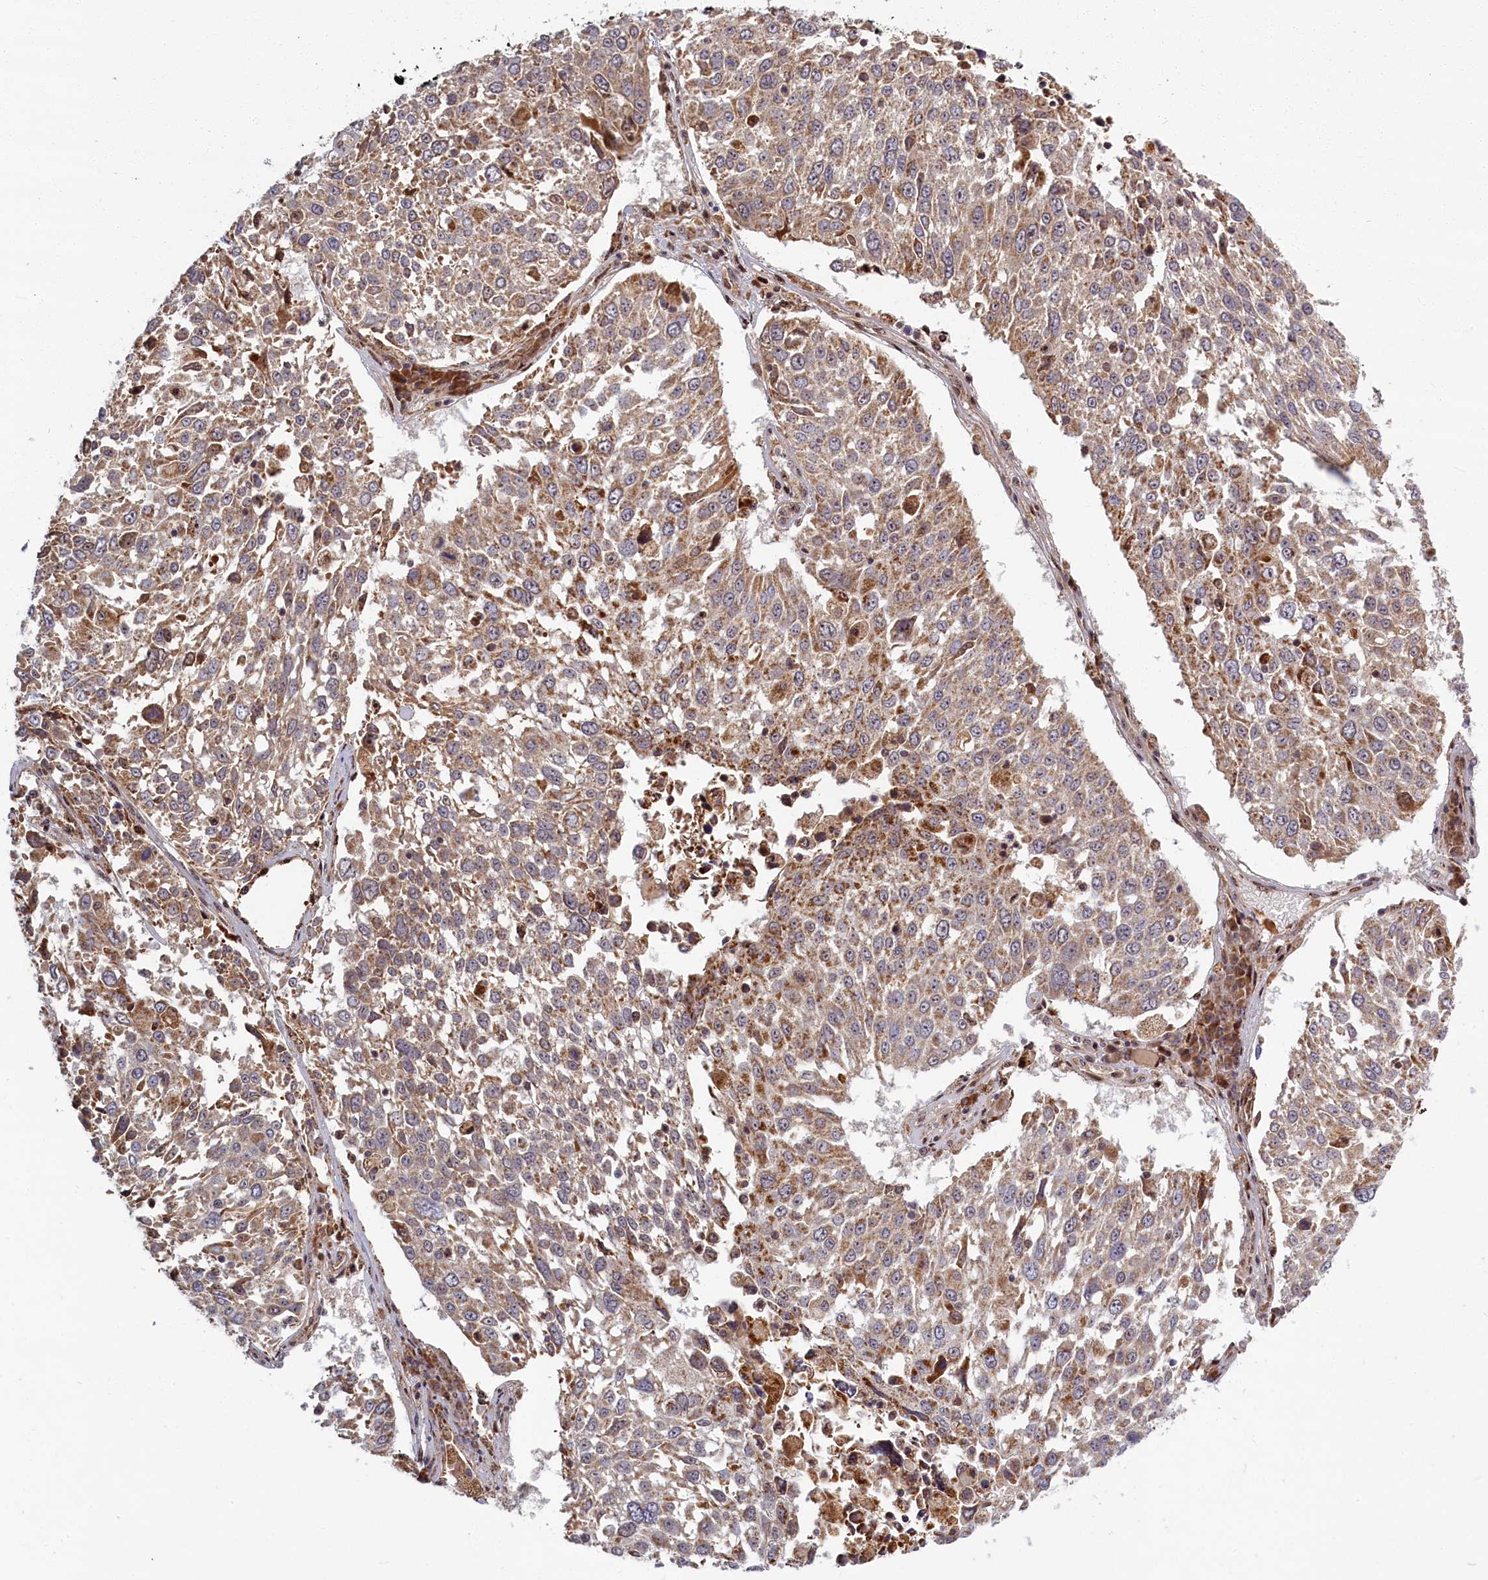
{"staining": {"intensity": "moderate", "quantity": ">75%", "location": "cytoplasmic/membranous,nuclear"}, "tissue": "lung cancer", "cell_type": "Tumor cells", "image_type": "cancer", "snomed": [{"axis": "morphology", "description": "Squamous cell carcinoma, NOS"}, {"axis": "topography", "description": "Lung"}], "caption": "Lung cancer stained with a protein marker shows moderate staining in tumor cells.", "gene": "PLA2G10", "patient": {"sex": "male", "age": 65}}